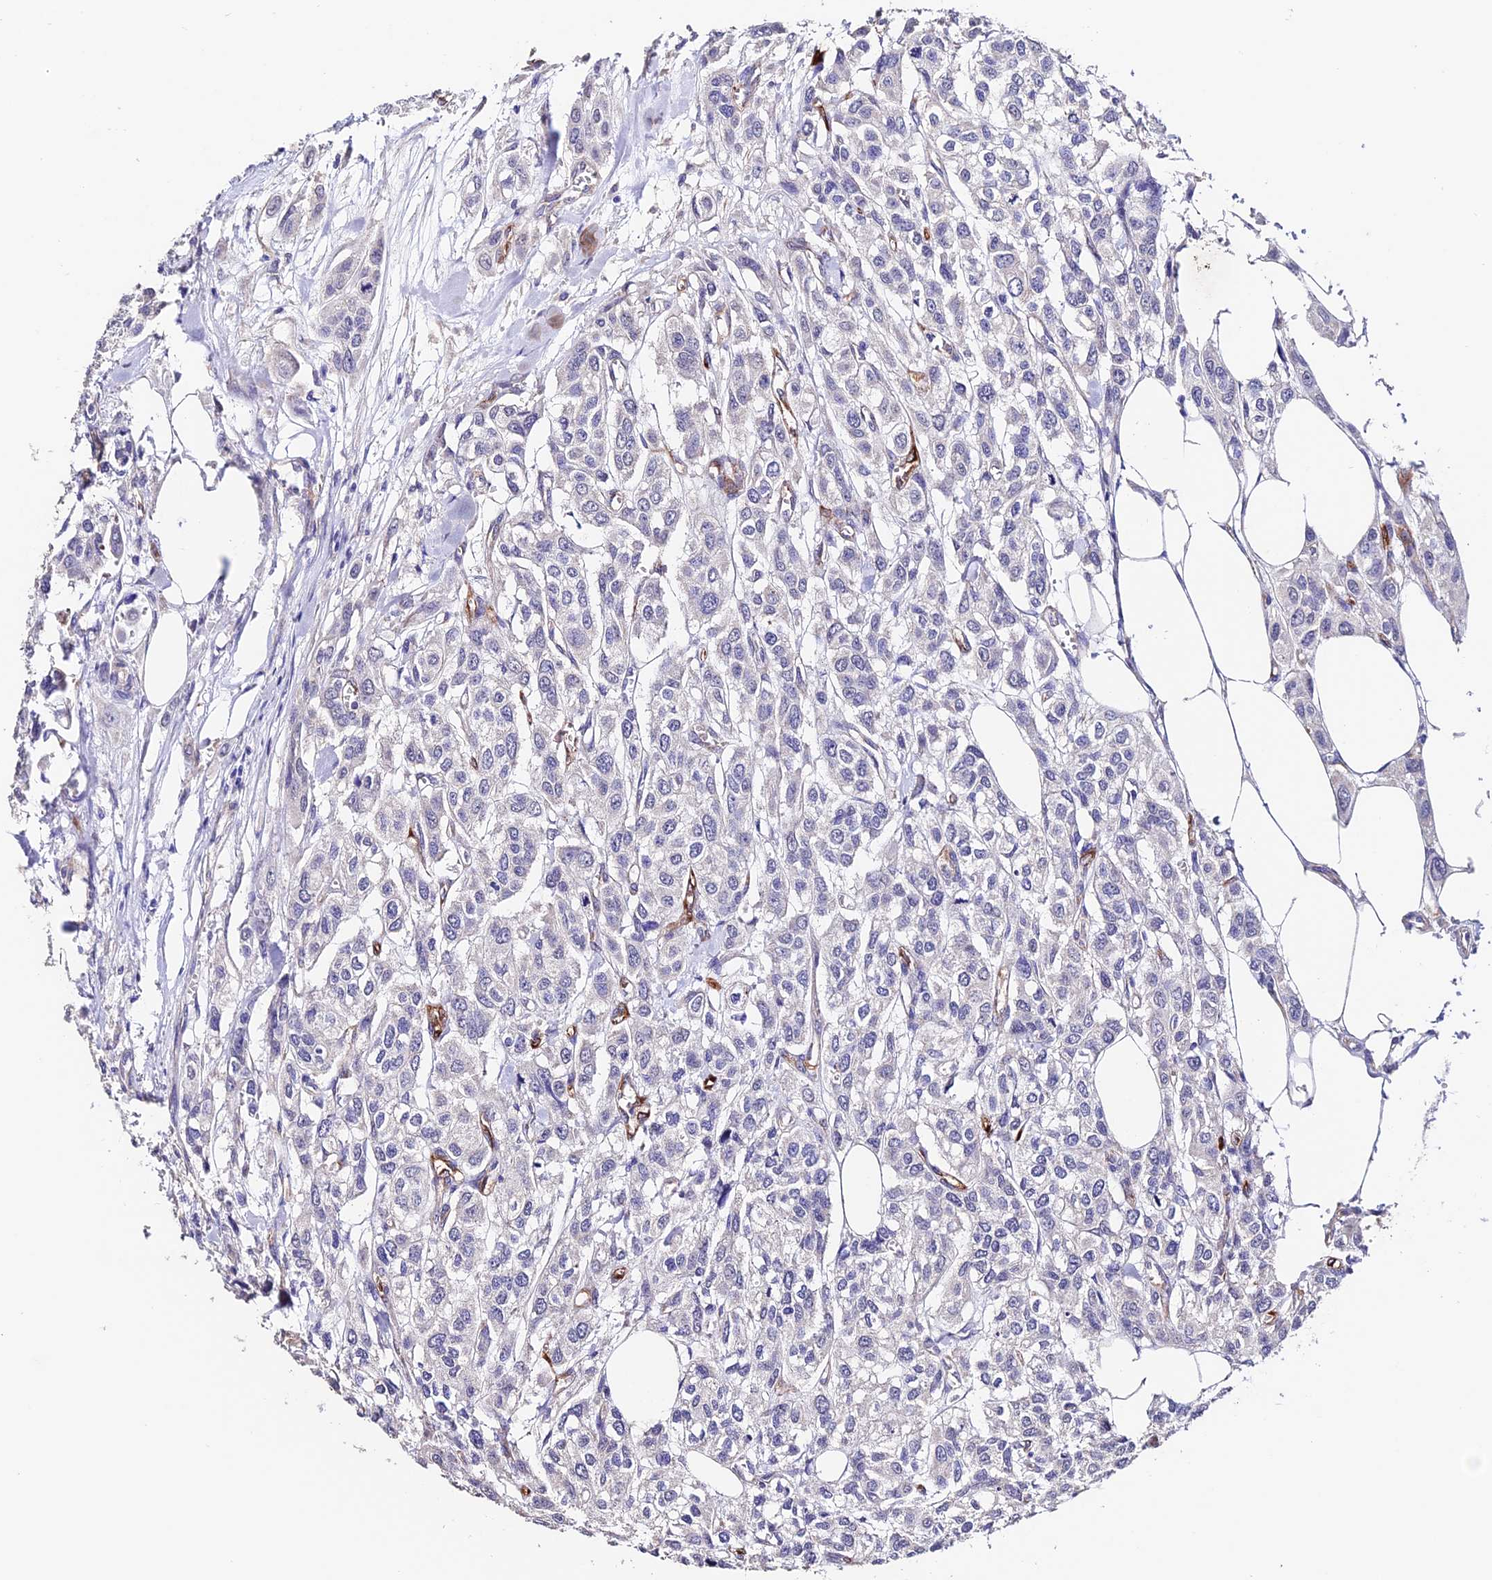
{"staining": {"intensity": "negative", "quantity": "none", "location": "none"}, "tissue": "urothelial cancer", "cell_type": "Tumor cells", "image_type": "cancer", "snomed": [{"axis": "morphology", "description": "Urothelial carcinoma, High grade"}, {"axis": "topography", "description": "Urinary bladder"}], "caption": "This histopathology image is of high-grade urothelial carcinoma stained with immunohistochemistry (IHC) to label a protein in brown with the nuclei are counter-stained blue. There is no positivity in tumor cells. The staining was performed using DAB to visualize the protein expression in brown, while the nuclei were stained in blue with hematoxylin (Magnification: 20x).", "gene": "ESM1", "patient": {"sex": "male", "age": 67}}